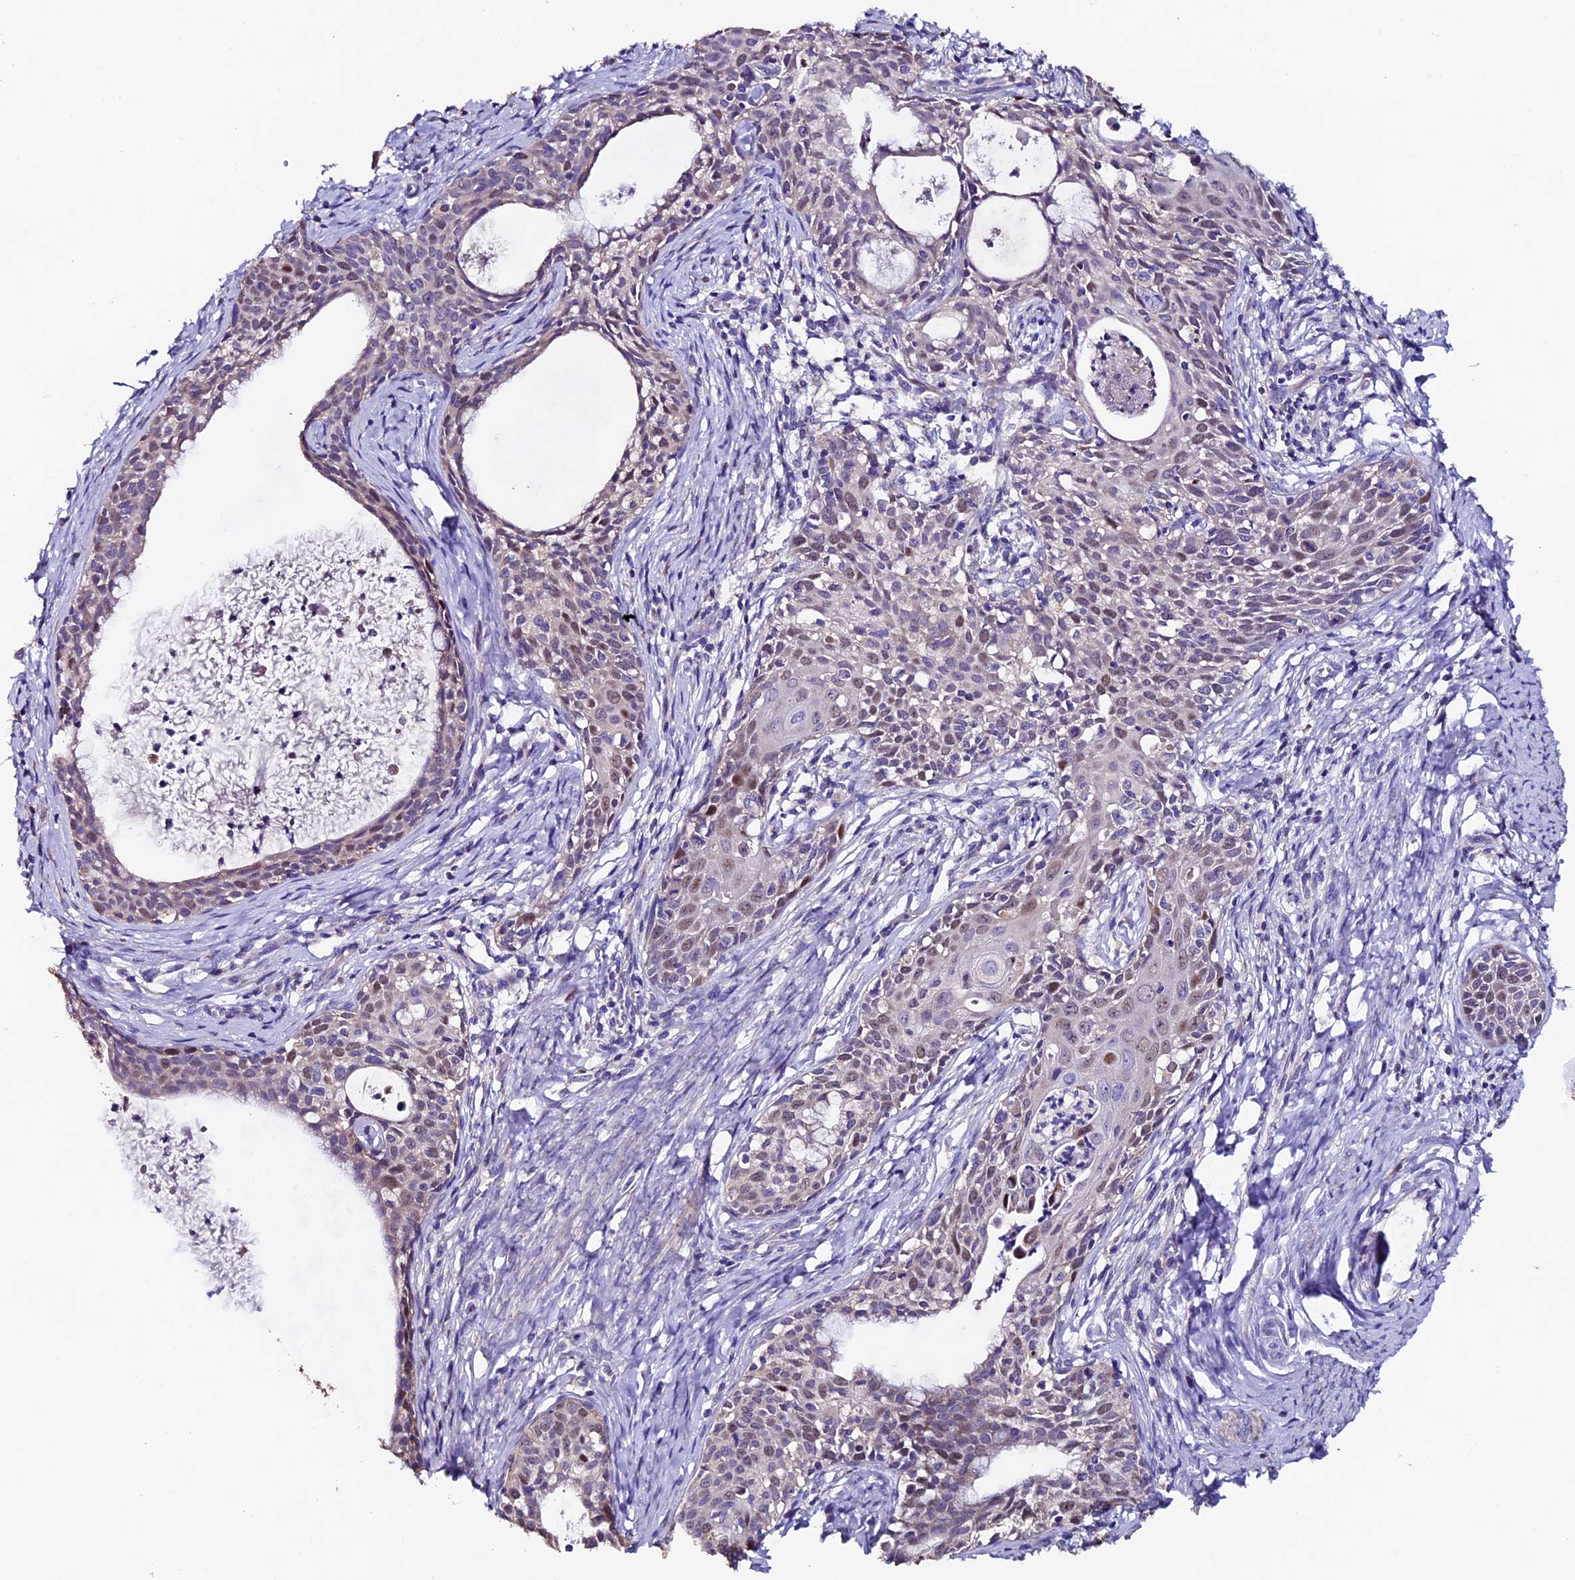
{"staining": {"intensity": "moderate", "quantity": "<25%", "location": "nuclear"}, "tissue": "cervical cancer", "cell_type": "Tumor cells", "image_type": "cancer", "snomed": [{"axis": "morphology", "description": "Squamous cell carcinoma, NOS"}, {"axis": "topography", "description": "Cervix"}], "caption": "A brown stain highlights moderate nuclear staining of a protein in cervical cancer tumor cells.", "gene": "FBXW9", "patient": {"sex": "female", "age": 52}}